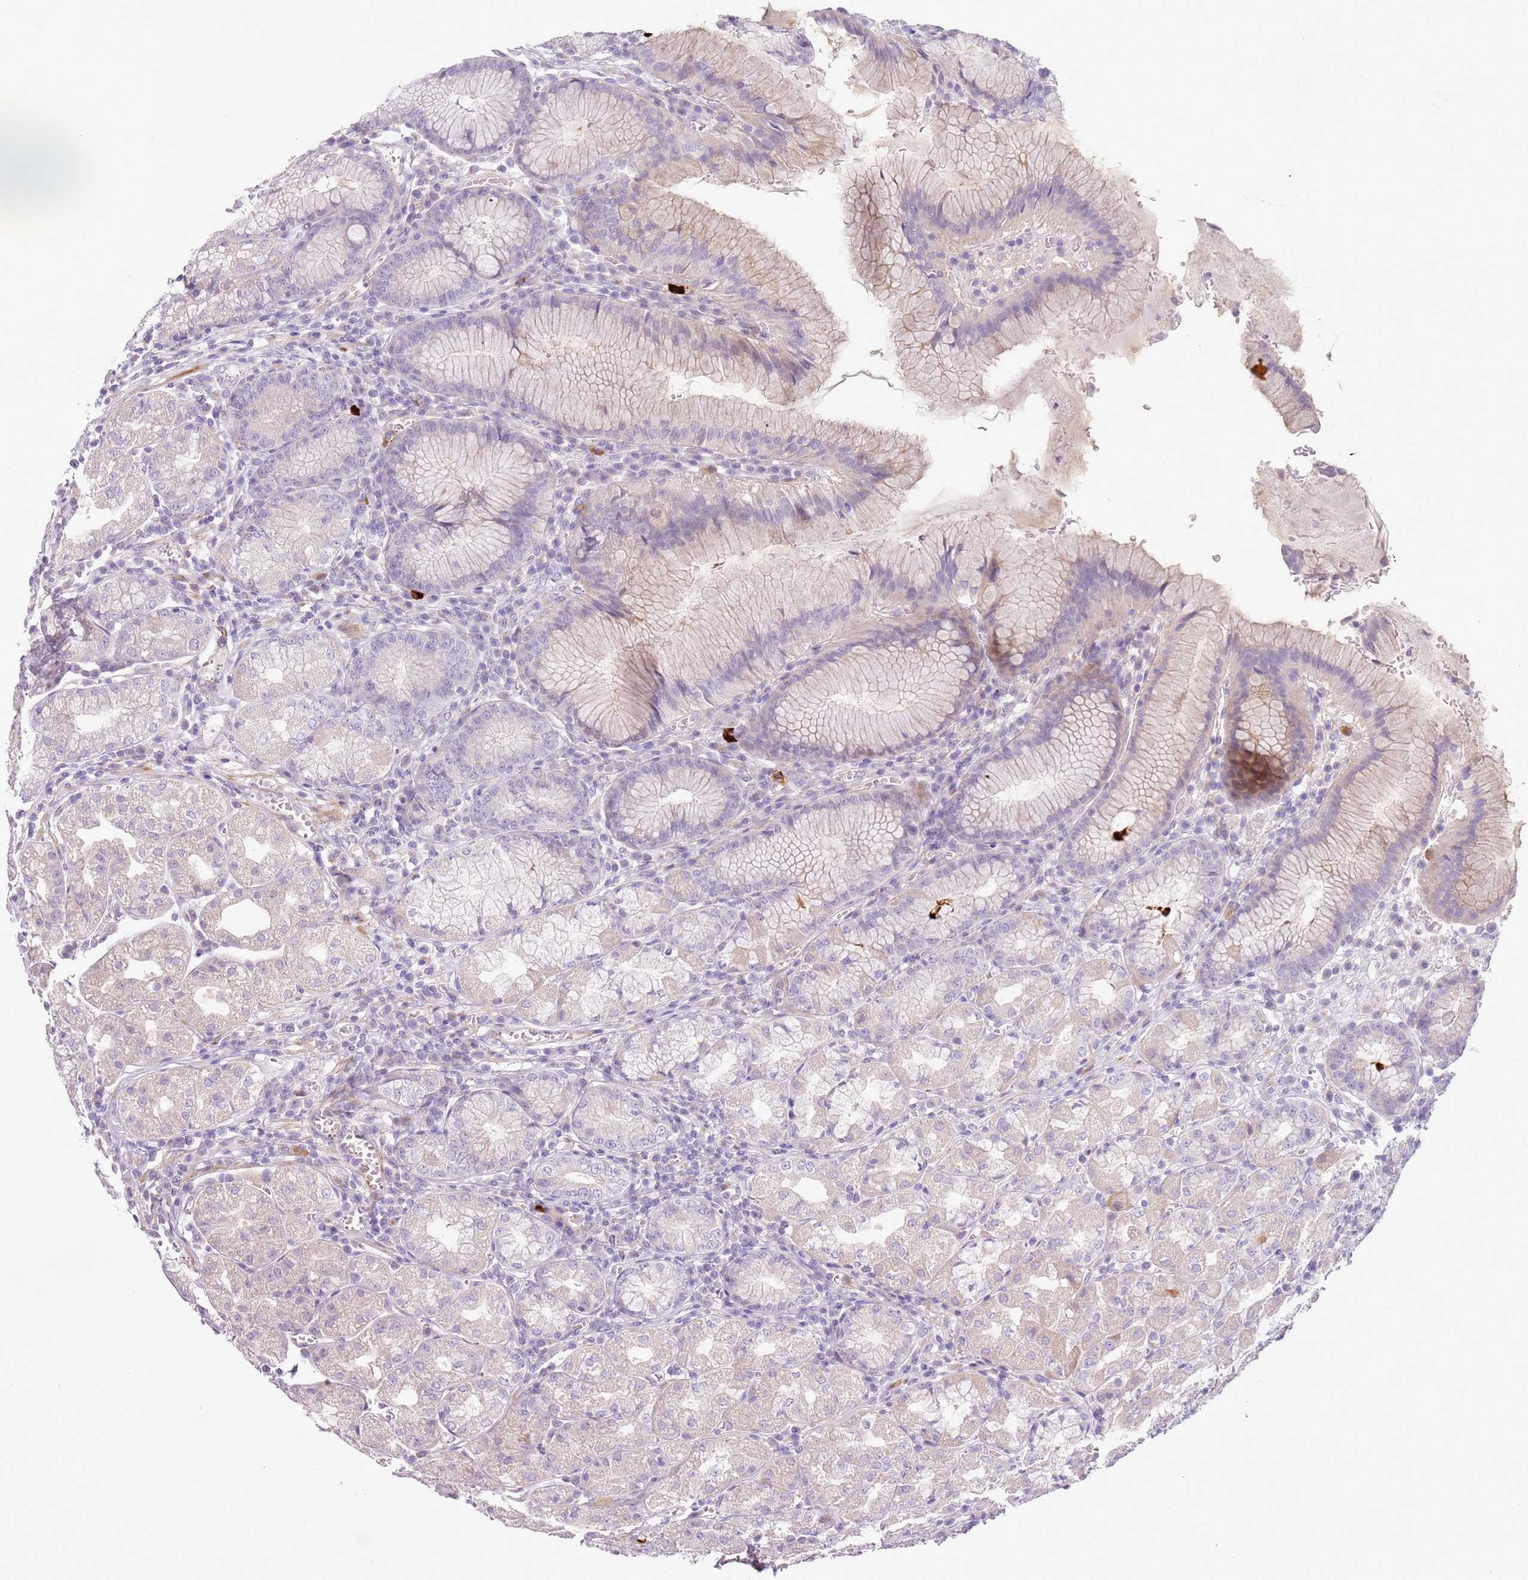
{"staining": {"intensity": "weak", "quantity": "<25%", "location": "cytoplasmic/membranous"}, "tissue": "stomach", "cell_type": "Glandular cells", "image_type": "normal", "snomed": [{"axis": "morphology", "description": "Normal tissue, NOS"}, {"axis": "topography", "description": "Stomach"}], "caption": "Immunohistochemistry (IHC) of benign stomach reveals no staining in glandular cells.", "gene": "ZNF239", "patient": {"sex": "male", "age": 55}}